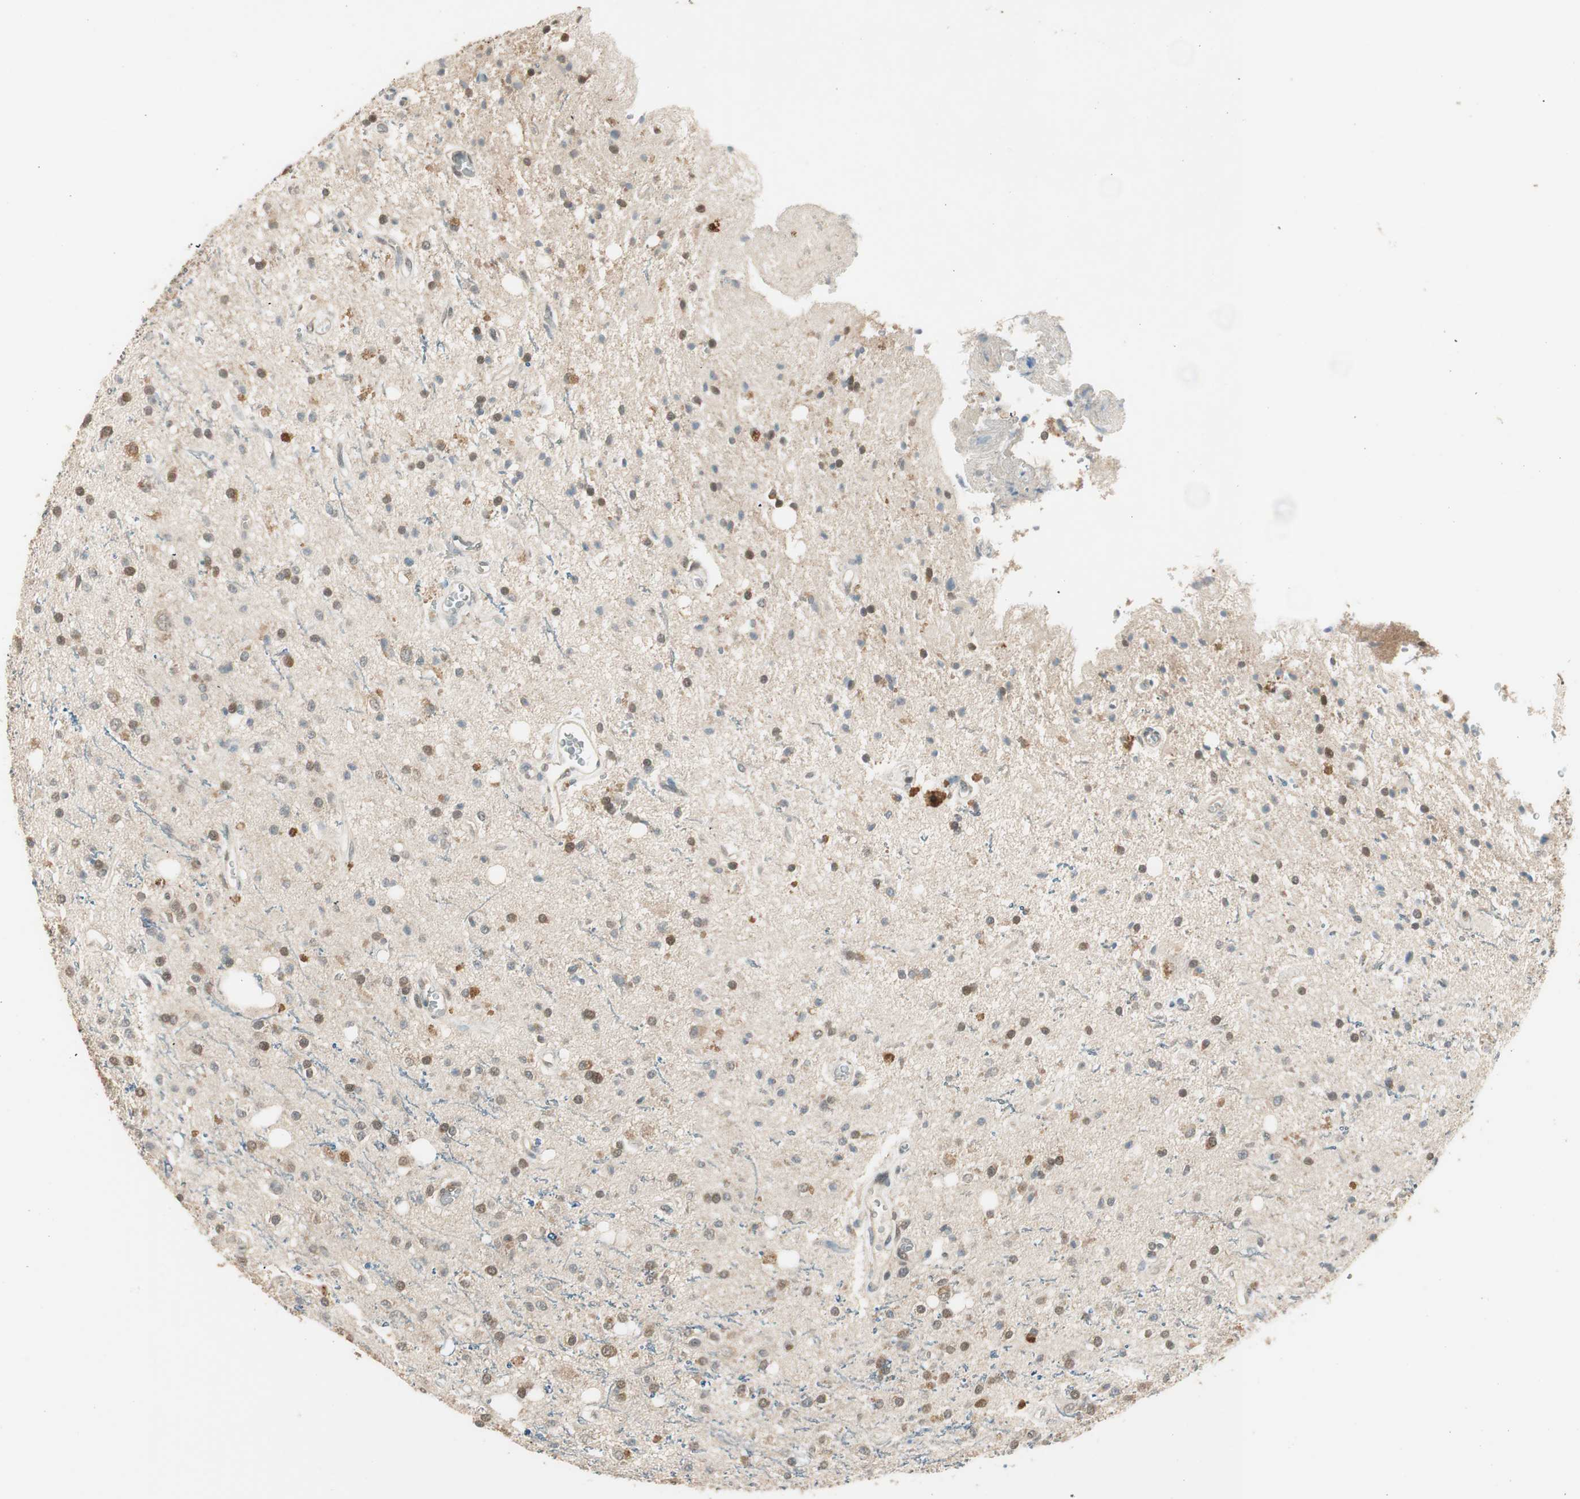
{"staining": {"intensity": "weak", "quantity": "25%-75%", "location": "cytoplasmic/membranous"}, "tissue": "glioma", "cell_type": "Tumor cells", "image_type": "cancer", "snomed": [{"axis": "morphology", "description": "Glioma, malignant, High grade"}, {"axis": "topography", "description": "Brain"}], "caption": "Approximately 25%-75% of tumor cells in human glioma reveal weak cytoplasmic/membranous protein expression as visualized by brown immunohistochemical staining.", "gene": "USP5", "patient": {"sex": "male", "age": 47}}